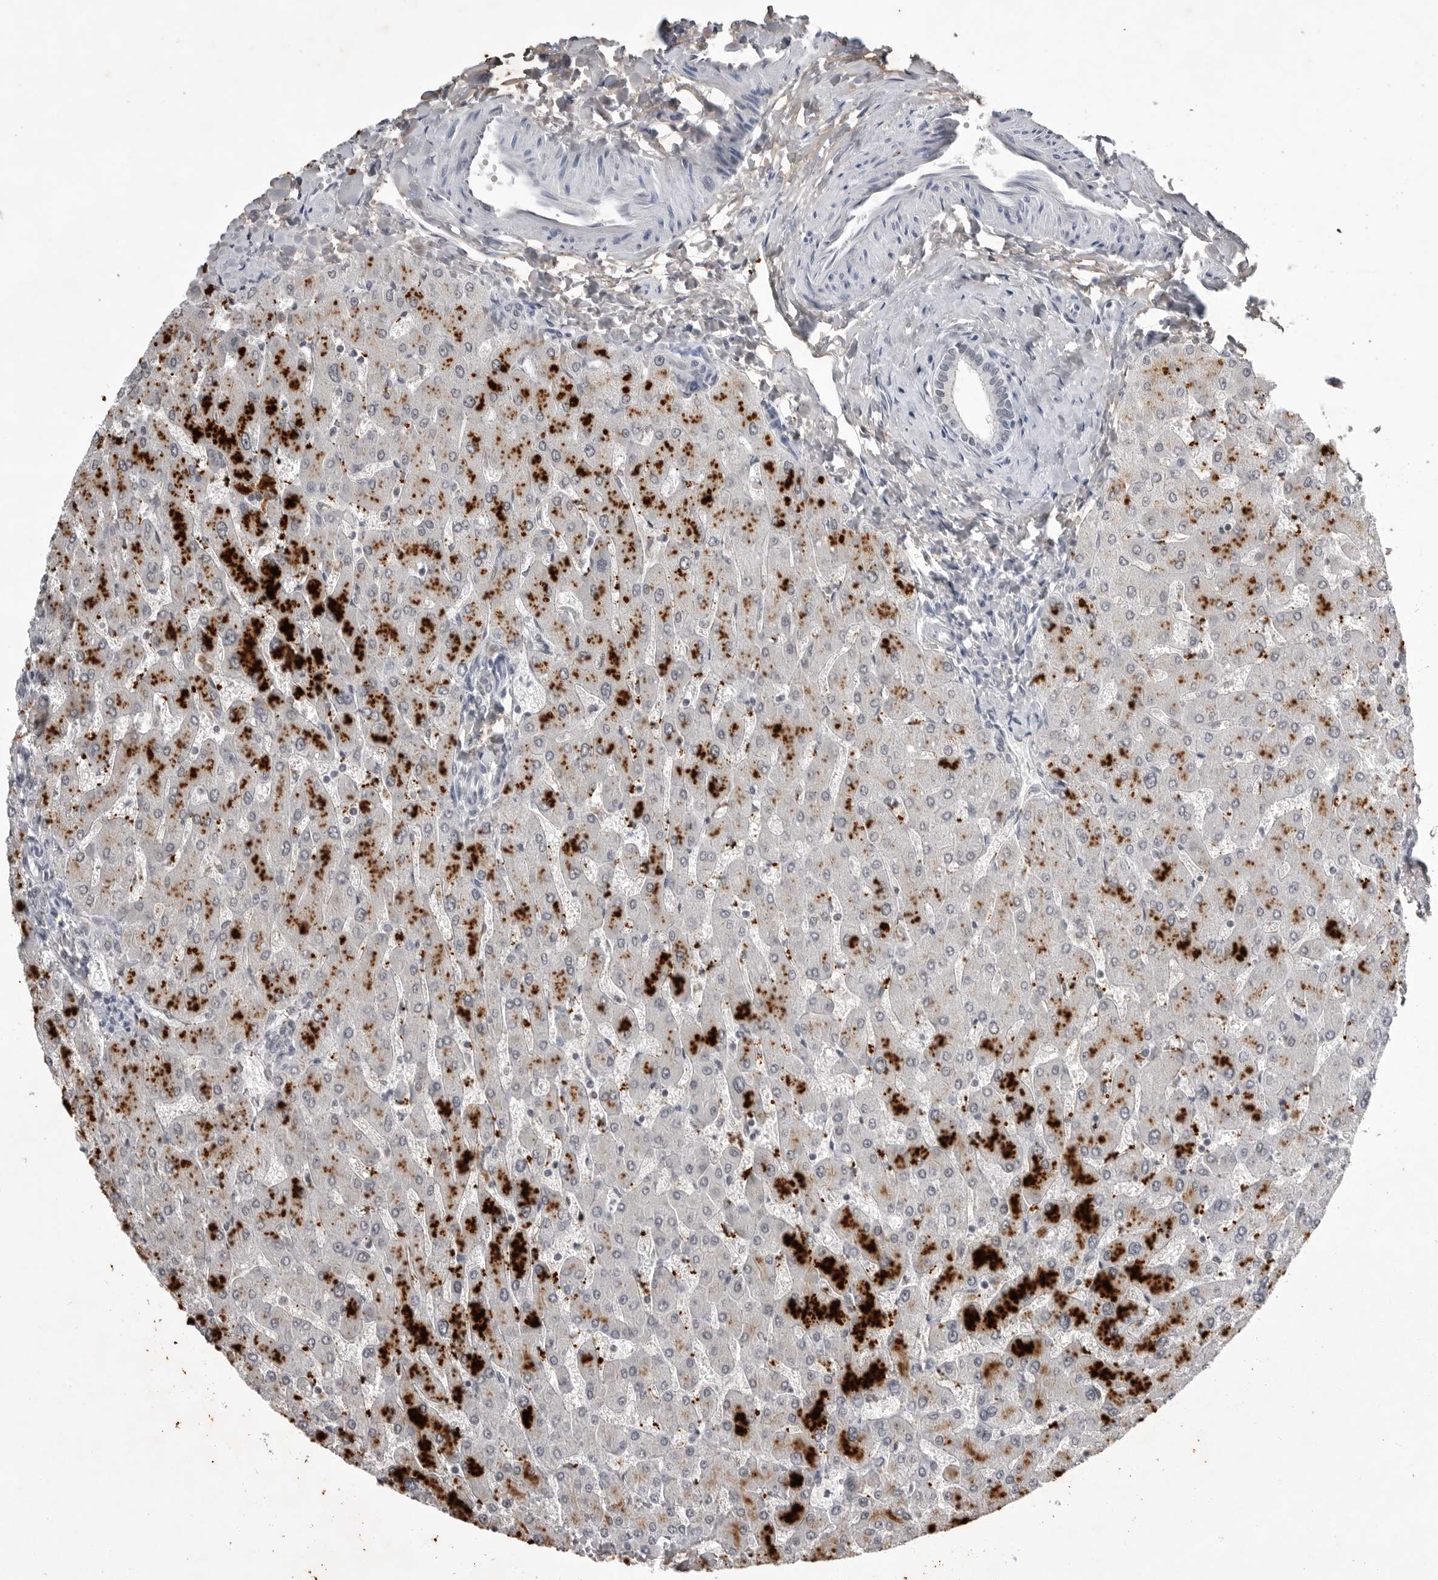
{"staining": {"intensity": "negative", "quantity": "none", "location": "none"}, "tissue": "liver", "cell_type": "Cholangiocytes", "image_type": "normal", "snomed": [{"axis": "morphology", "description": "Normal tissue, NOS"}, {"axis": "topography", "description": "Liver"}], "caption": "The IHC micrograph has no significant expression in cholangiocytes of liver. (IHC, brightfield microscopy, high magnification).", "gene": "RRM1", "patient": {"sex": "male", "age": 55}}